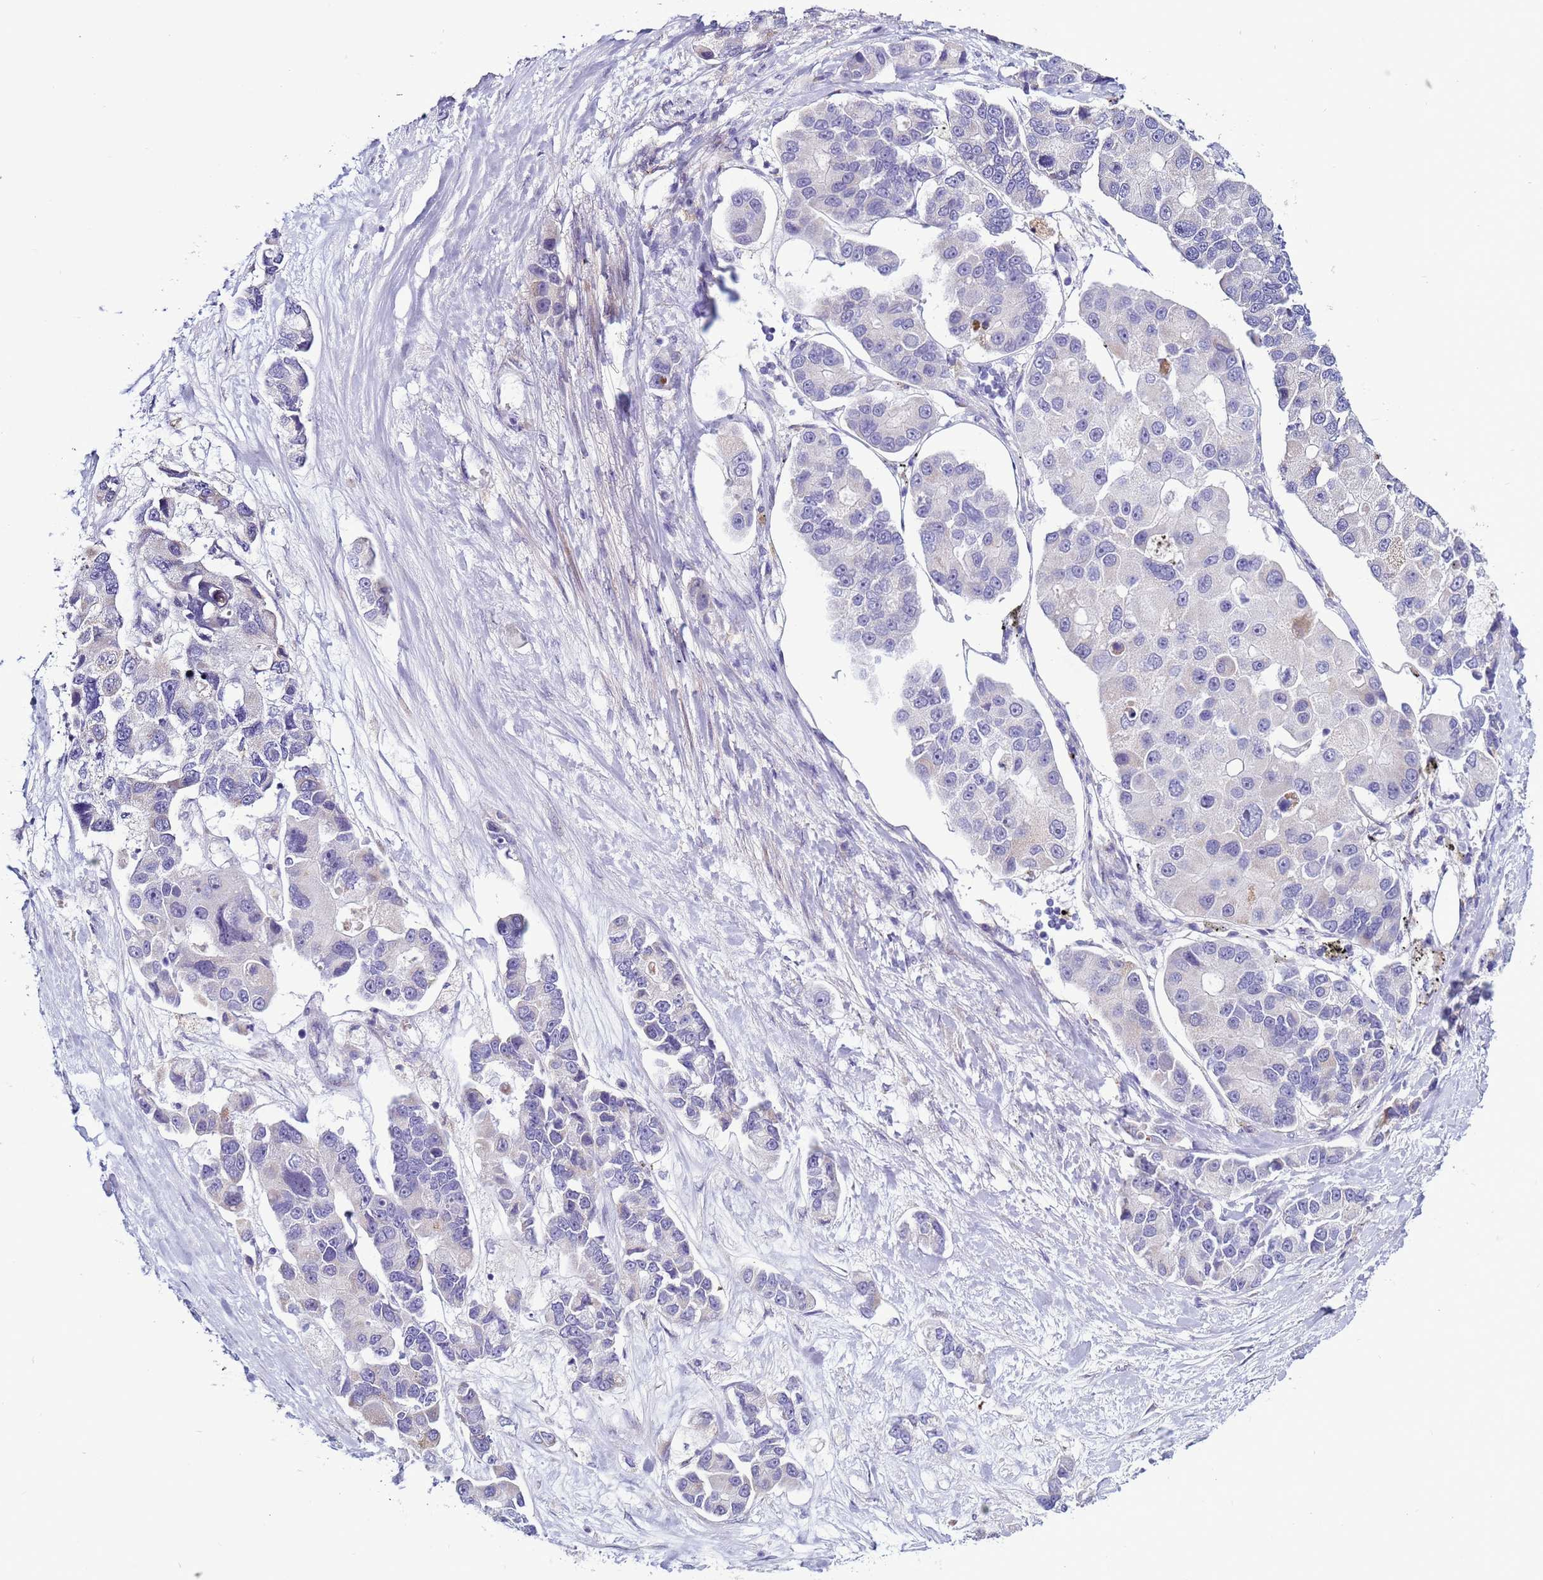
{"staining": {"intensity": "negative", "quantity": "none", "location": "none"}, "tissue": "lung cancer", "cell_type": "Tumor cells", "image_type": "cancer", "snomed": [{"axis": "morphology", "description": "Adenocarcinoma, NOS"}, {"axis": "topography", "description": "Lung"}], "caption": "Immunohistochemical staining of adenocarcinoma (lung) demonstrates no significant expression in tumor cells.", "gene": "ABHD17B", "patient": {"sex": "female", "age": 54}}